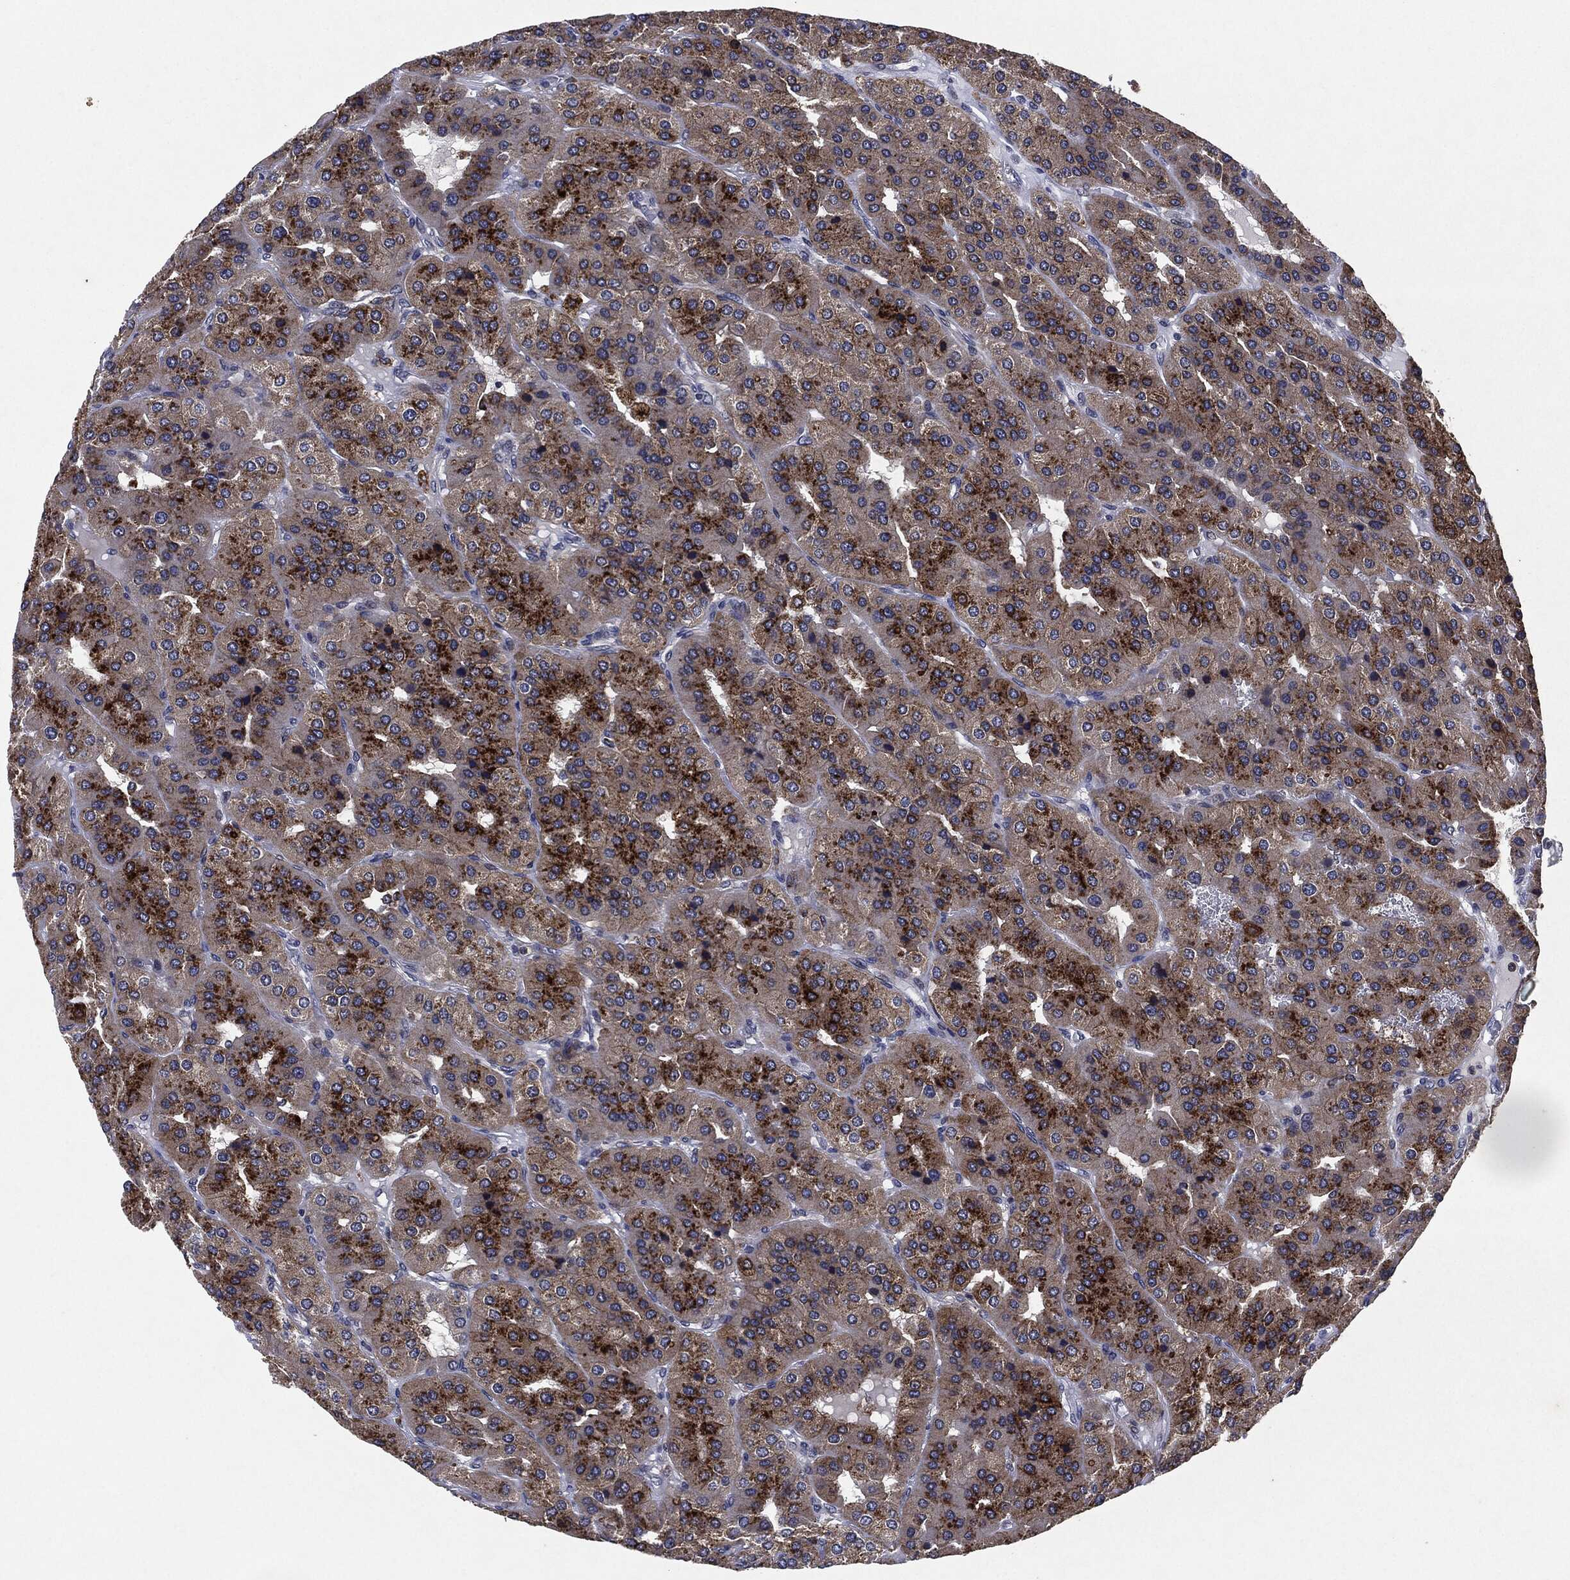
{"staining": {"intensity": "strong", "quantity": "25%-75%", "location": "cytoplasmic/membranous"}, "tissue": "parathyroid gland", "cell_type": "Glandular cells", "image_type": "normal", "snomed": [{"axis": "morphology", "description": "Normal tissue, NOS"}, {"axis": "morphology", "description": "Adenoma, NOS"}, {"axis": "topography", "description": "Parathyroid gland"}], "caption": "Protein staining of normal parathyroid gland demonstrates strong cytoplasmic/membranous staining in approximately 25%-75% of glandular cells. (brown staining indicates protein expression, while blue staining denotes nuclei).", "gene": "SLC31A2", "patient": {"sex": "female", "age": 86}}